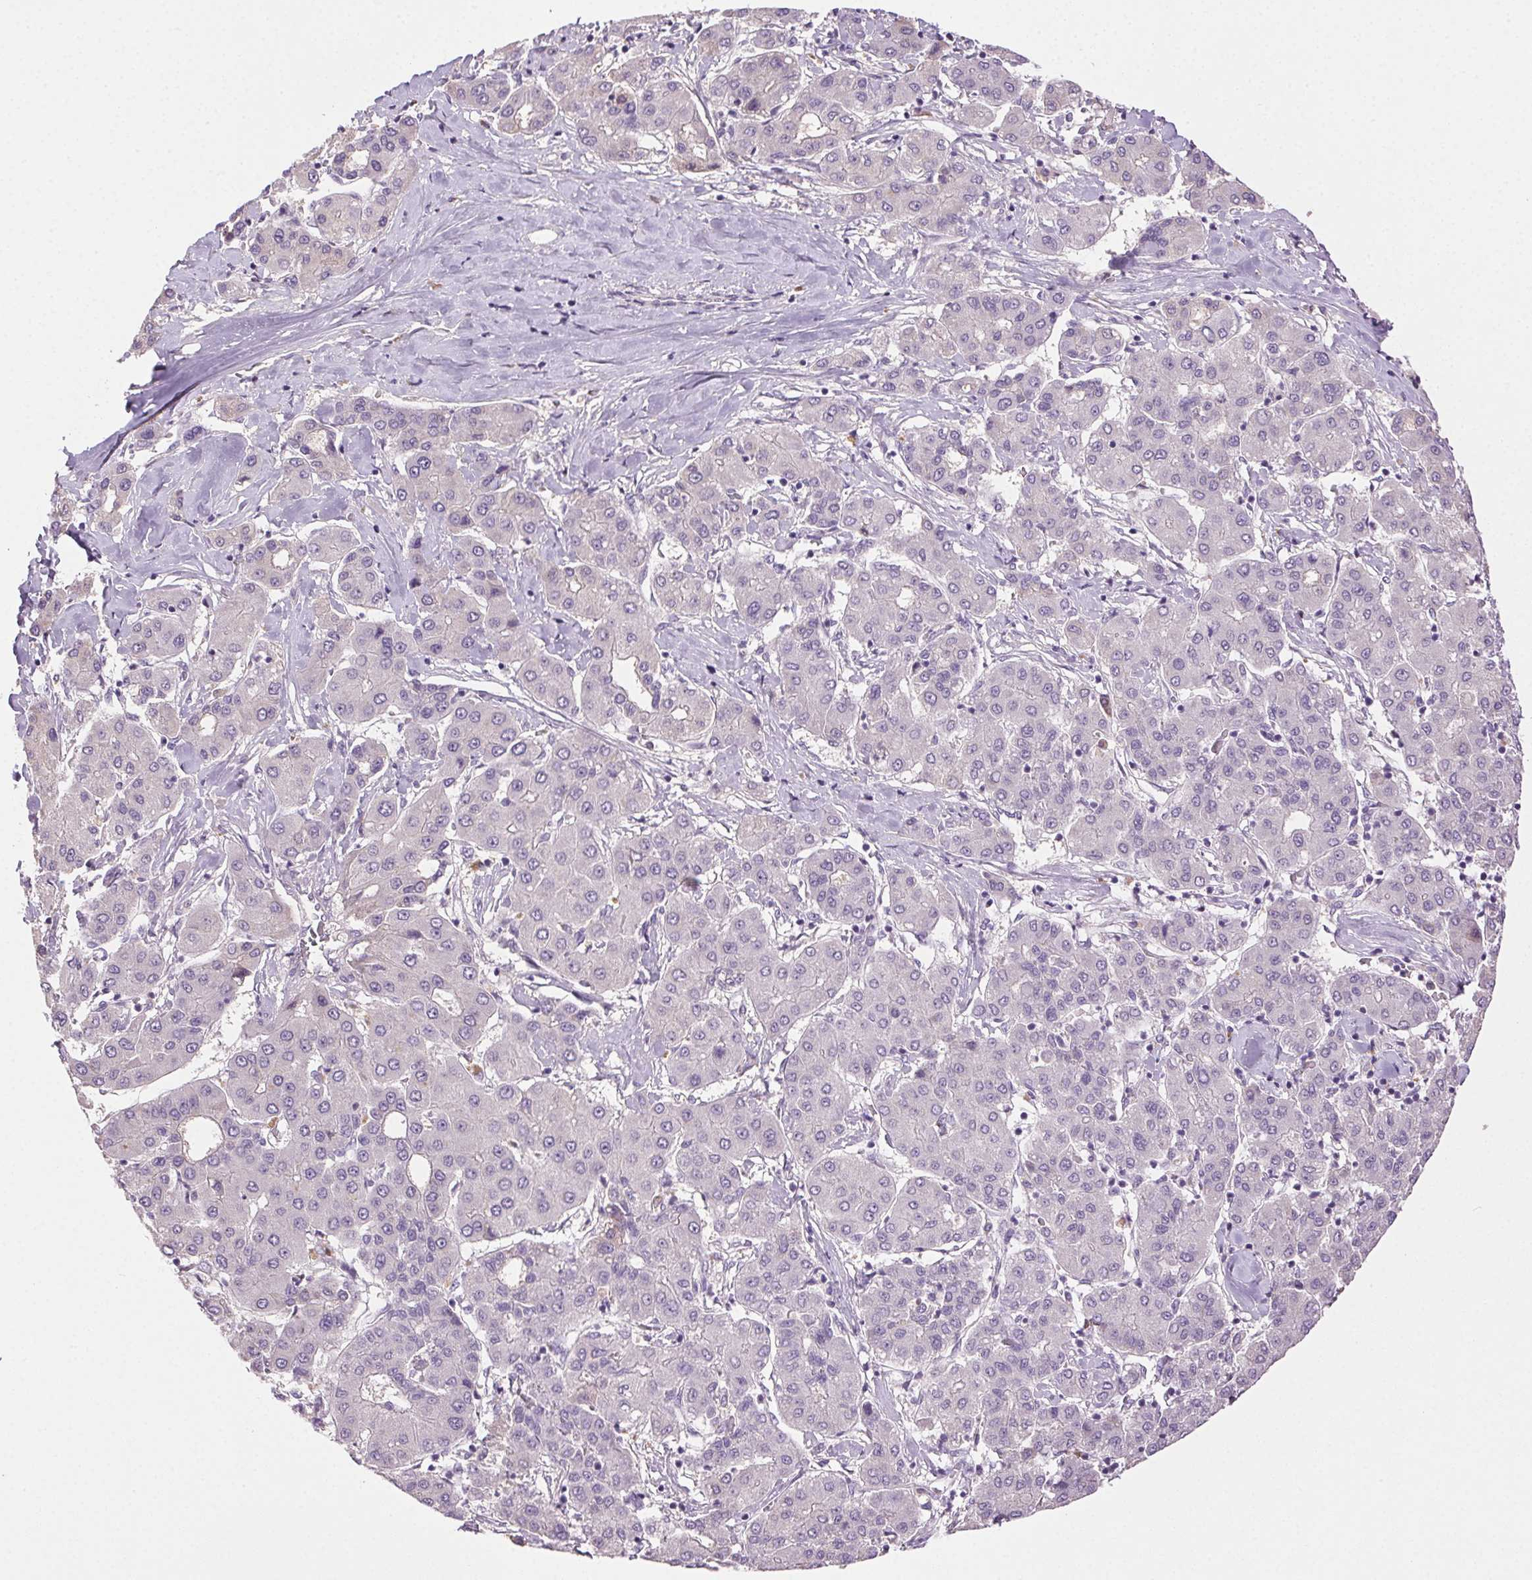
{"staining": {"intensity": "negative", "quantity": "none", "location": "none"}, "tissue": "liver cancer", "cell_type": "Tumor cells", "image_type": "cancer", "snomed": [{"axis": "morphology", "description": "Carcinoma, Hepatocellular, NOS"}, {"axis": "topography", "description": "Liver"}], "caption": "The image demonstrates no significant positivity in tumor cells of liver hepatocellular carcinoma.", "gene": "BPIFB2", "patient": {"sex": "male", "age": 65}}